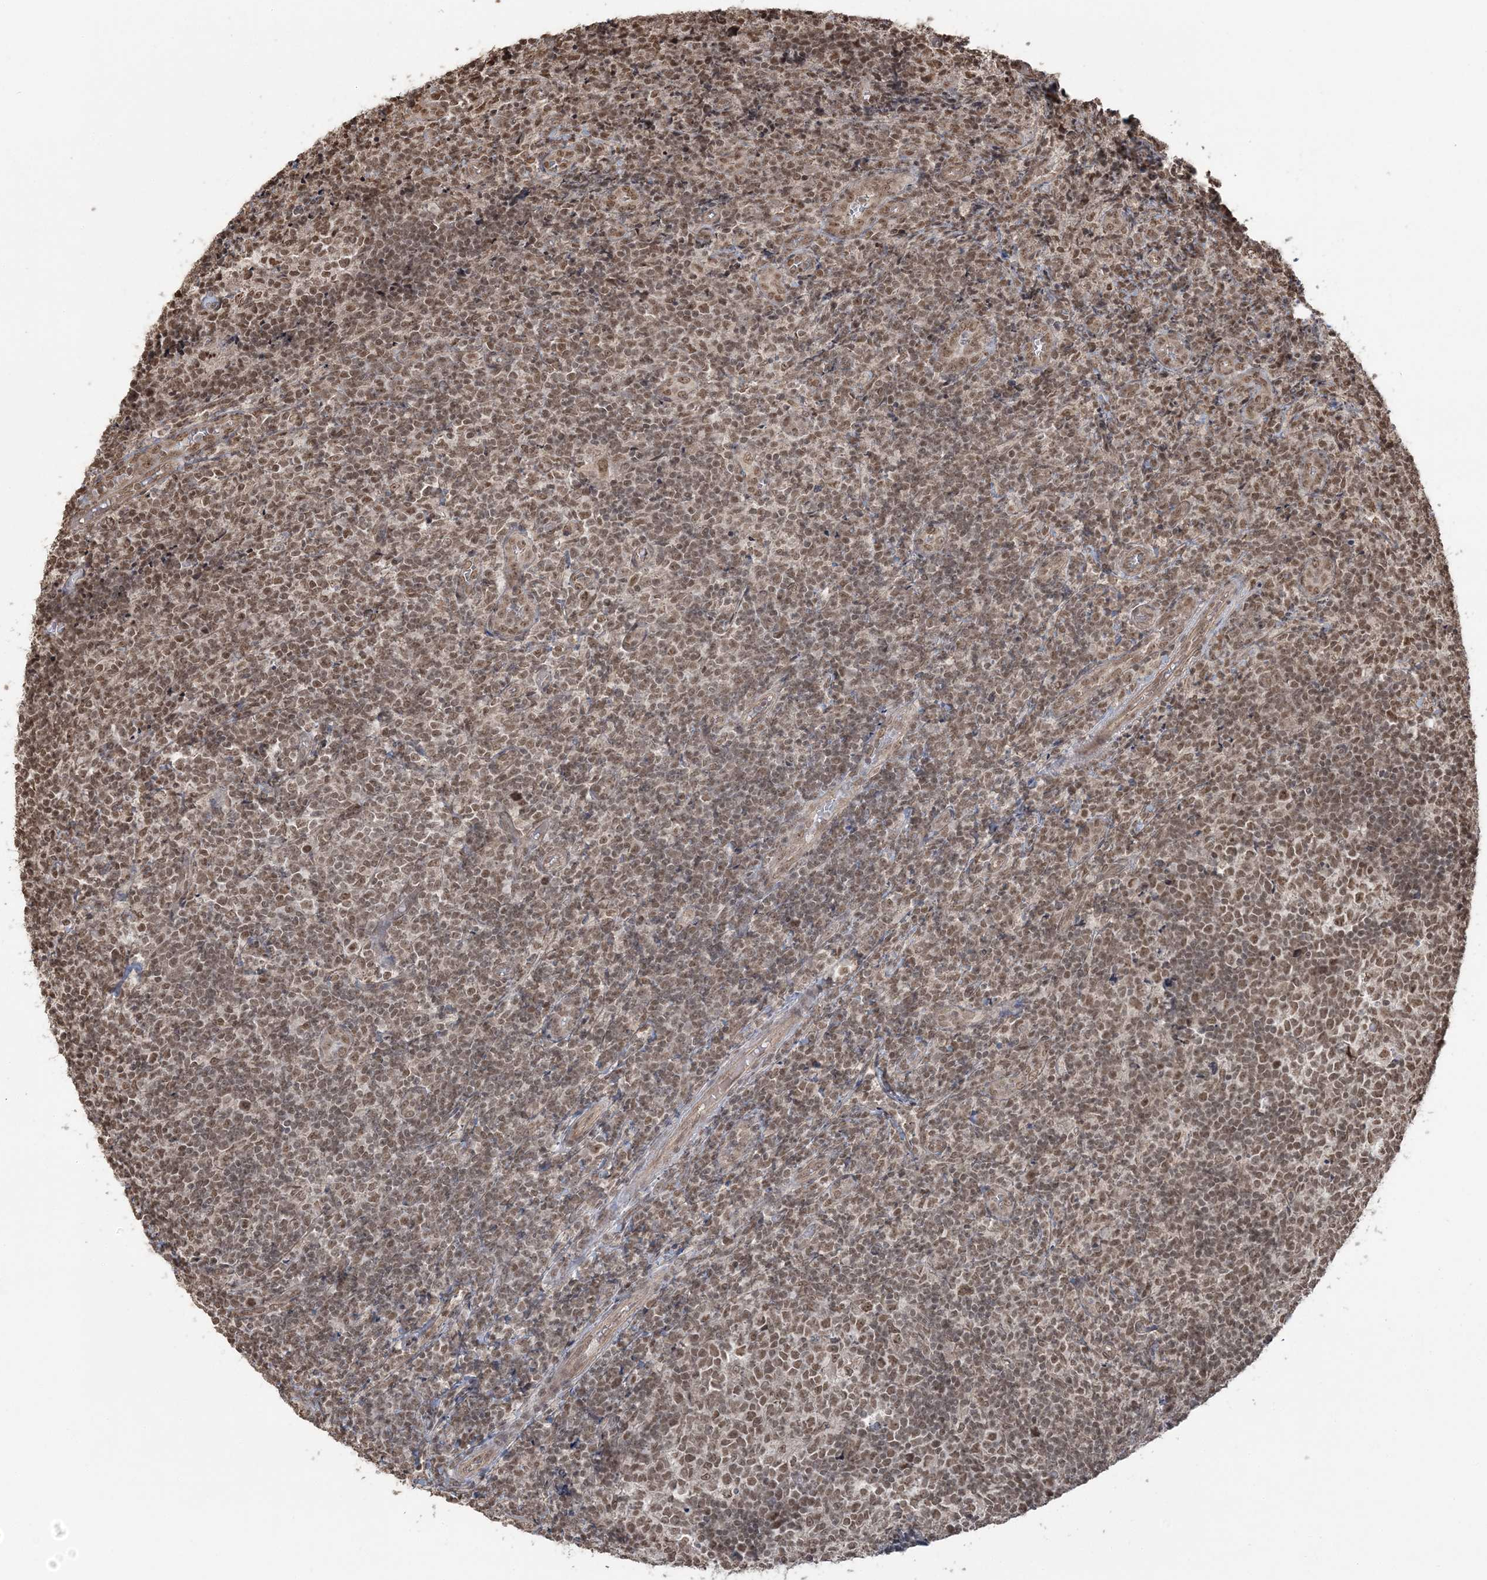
{"staining": {"intensity": "strong", "quantity": ">75%", "location": "nuclear"}, "tissue": "tonsil", "cell_type": "Germinal center cells", "image_type": "normal", "snomed": [{"axis": "morphology", "description": "Normal tissue, NOS"}, {"axis": "topography", "description": "Tonsil"}], "caption": "Immunohistochemistry of unremarkable human tonsil reveals high levels of strong nuclear staining in approximately >75% of germinal center cells. The protein is stained brown, and the nuclei are stained in blue (DAB IHC with brightfield microscopy, high magnification).", "gene": "ZNF839", "patient": {"sex": "female", "age": 19}}